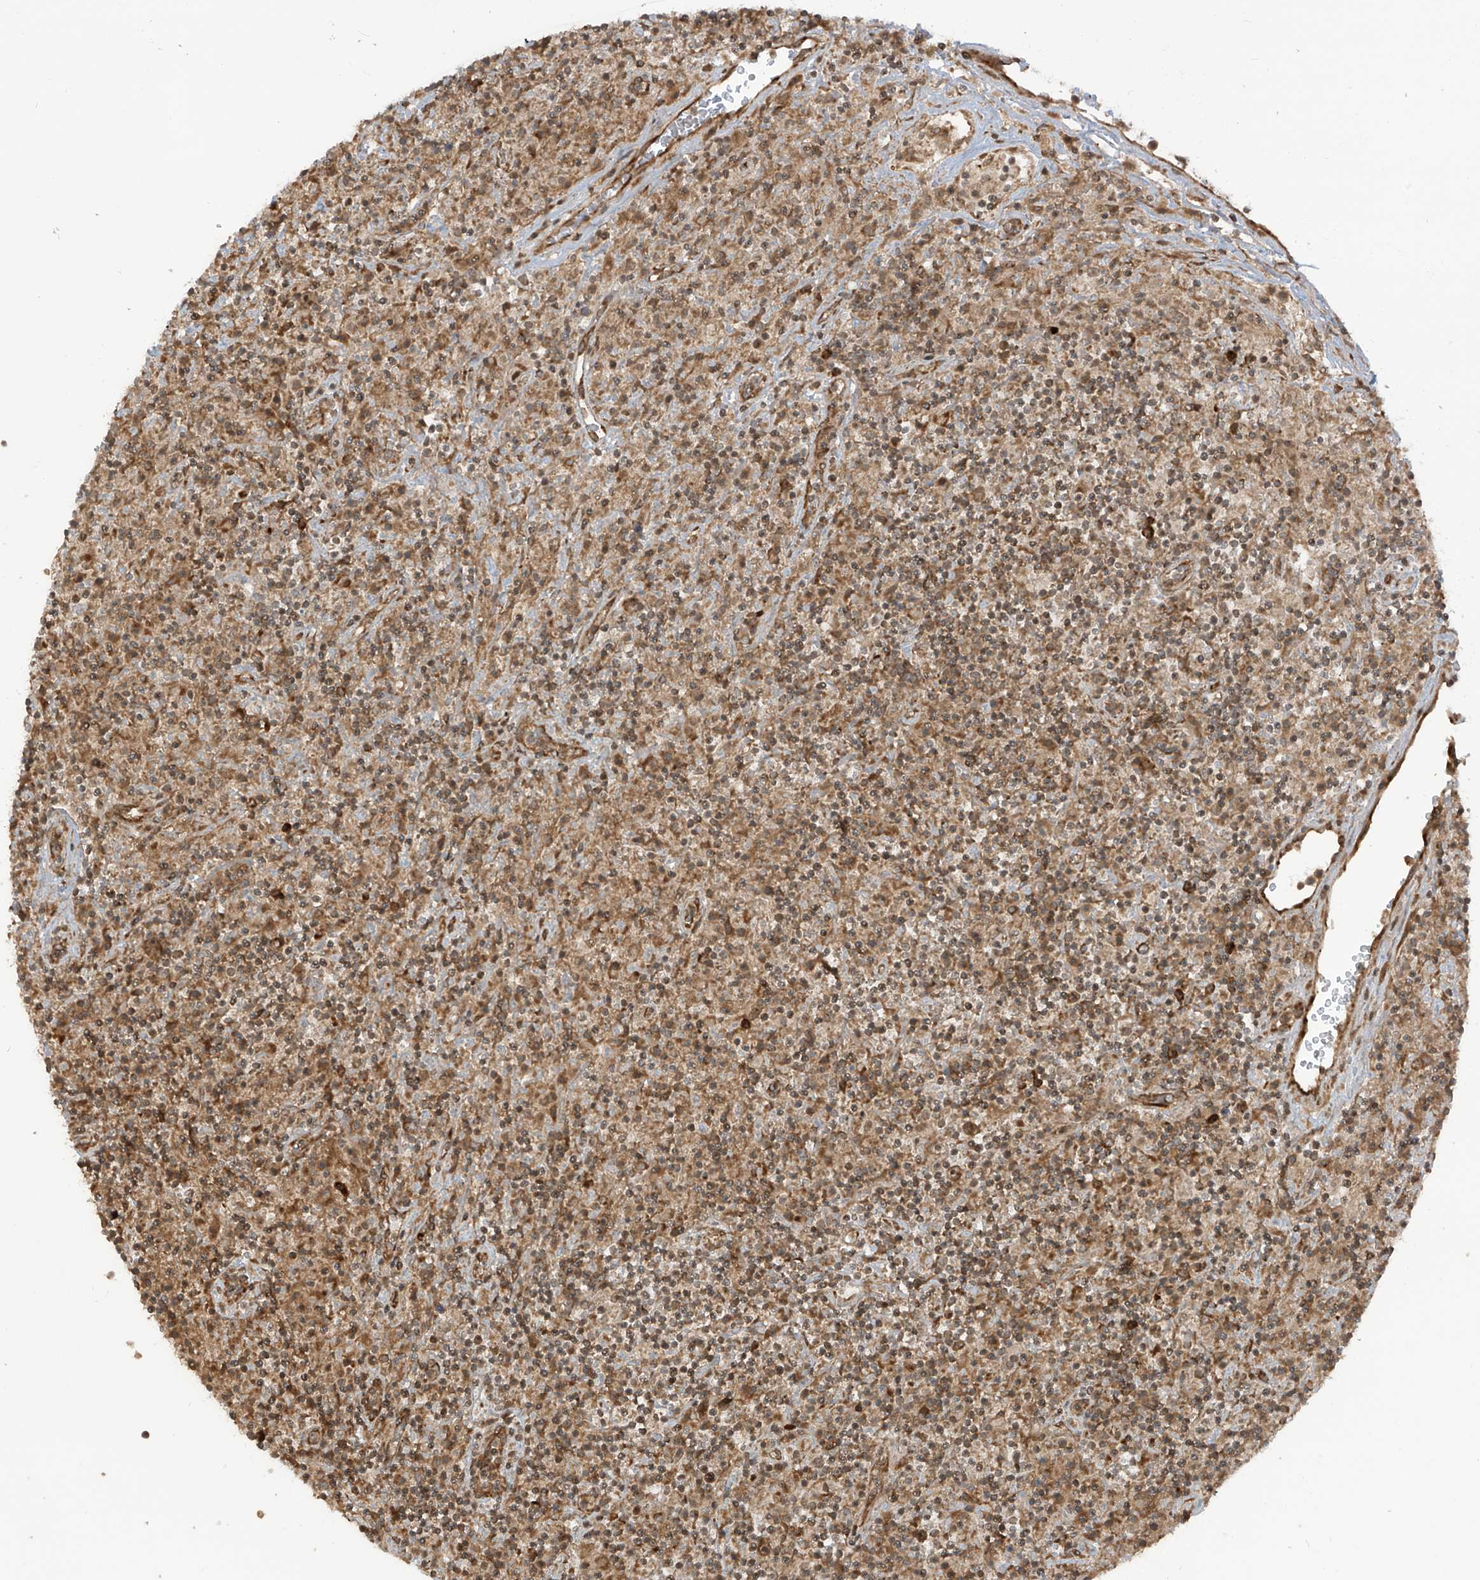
{"staining": {"intensity": "weak", "quantity": ">75%", "location": "cytoplasmic/membranous"}, "tissue": "lymphoma", "cell_type": "Tumor cells", "image_type": "cancer", "snomed": [{"axis": "morphology", "description": "Hodgkin's disease, NOS"}, {"axis": "topography", "description": "Lymph node"}], "caption": "Protein expression analysis of human Hodgkin's disease reveals weak cytoplasmic/membranous expression in about >75% of tumor cells.", "gene": "TRIM67", "patient": {"sex": "male", "age": 70}}